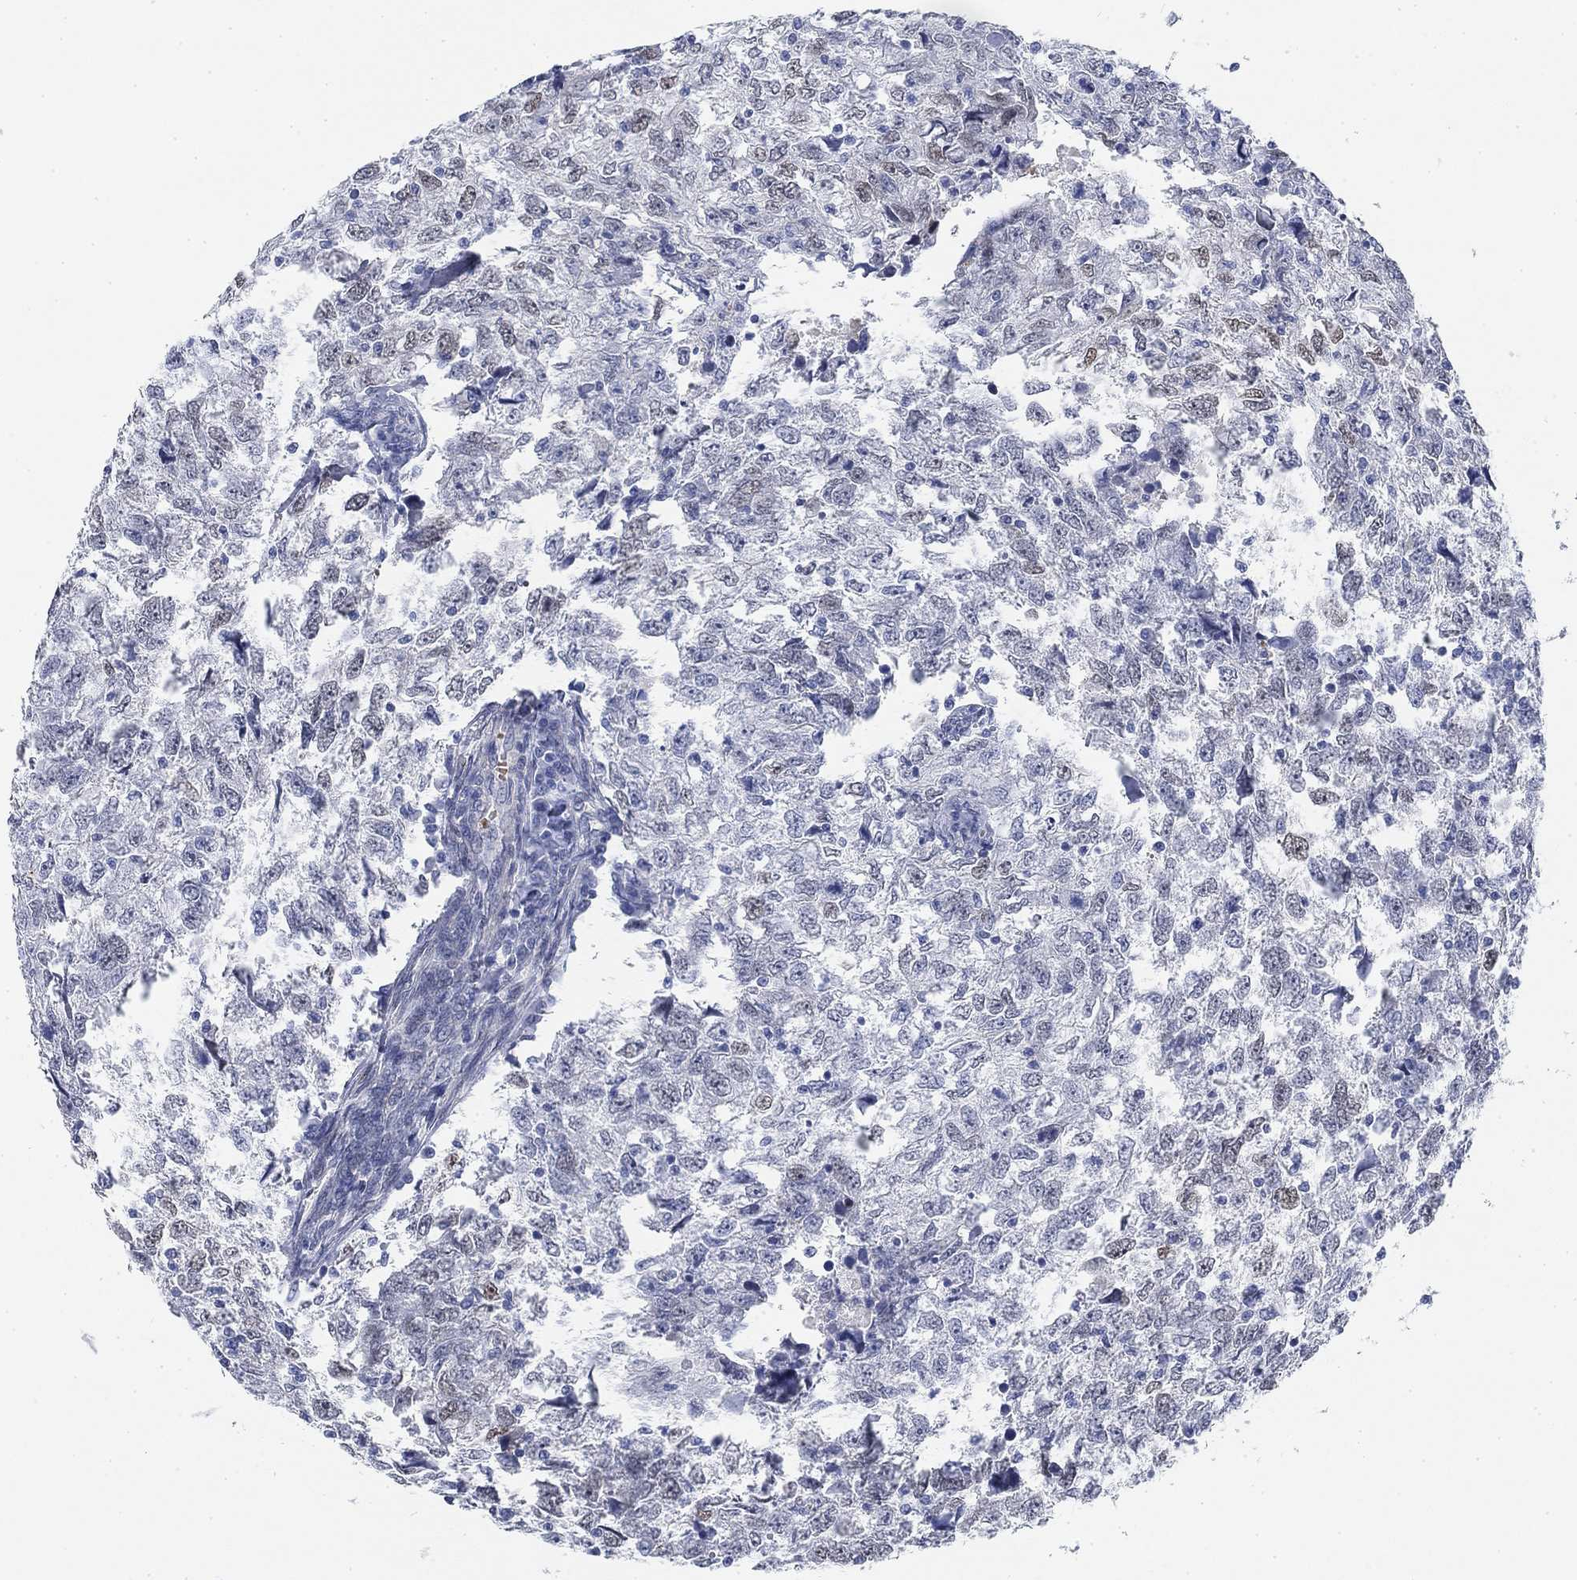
{"staining": {"intensity": "negative", "quantity": "none", "location": "none"}, "tissue": "breast cancer", "cell_type": "Tumor cells", "image_type": "cancer", "snomed": [{"axis": "morphology", "description": "Duct carcinoma"}, {"axis": "topography", "description": "Breast"}], "caption": "Immunohistochemistry photomicrograph of breast cancer stained for a protein (brown), which exhibits no staining in tumor cells. The staining was performed using DAB (3,3'-diaminobenzidine) to visualize the protein expression in brown, while the nuclei were stained in blue with hematoxylin (Magnification: 20x).", "gene": "PAX6", "patient": {"sex": "female", "age": 30}}